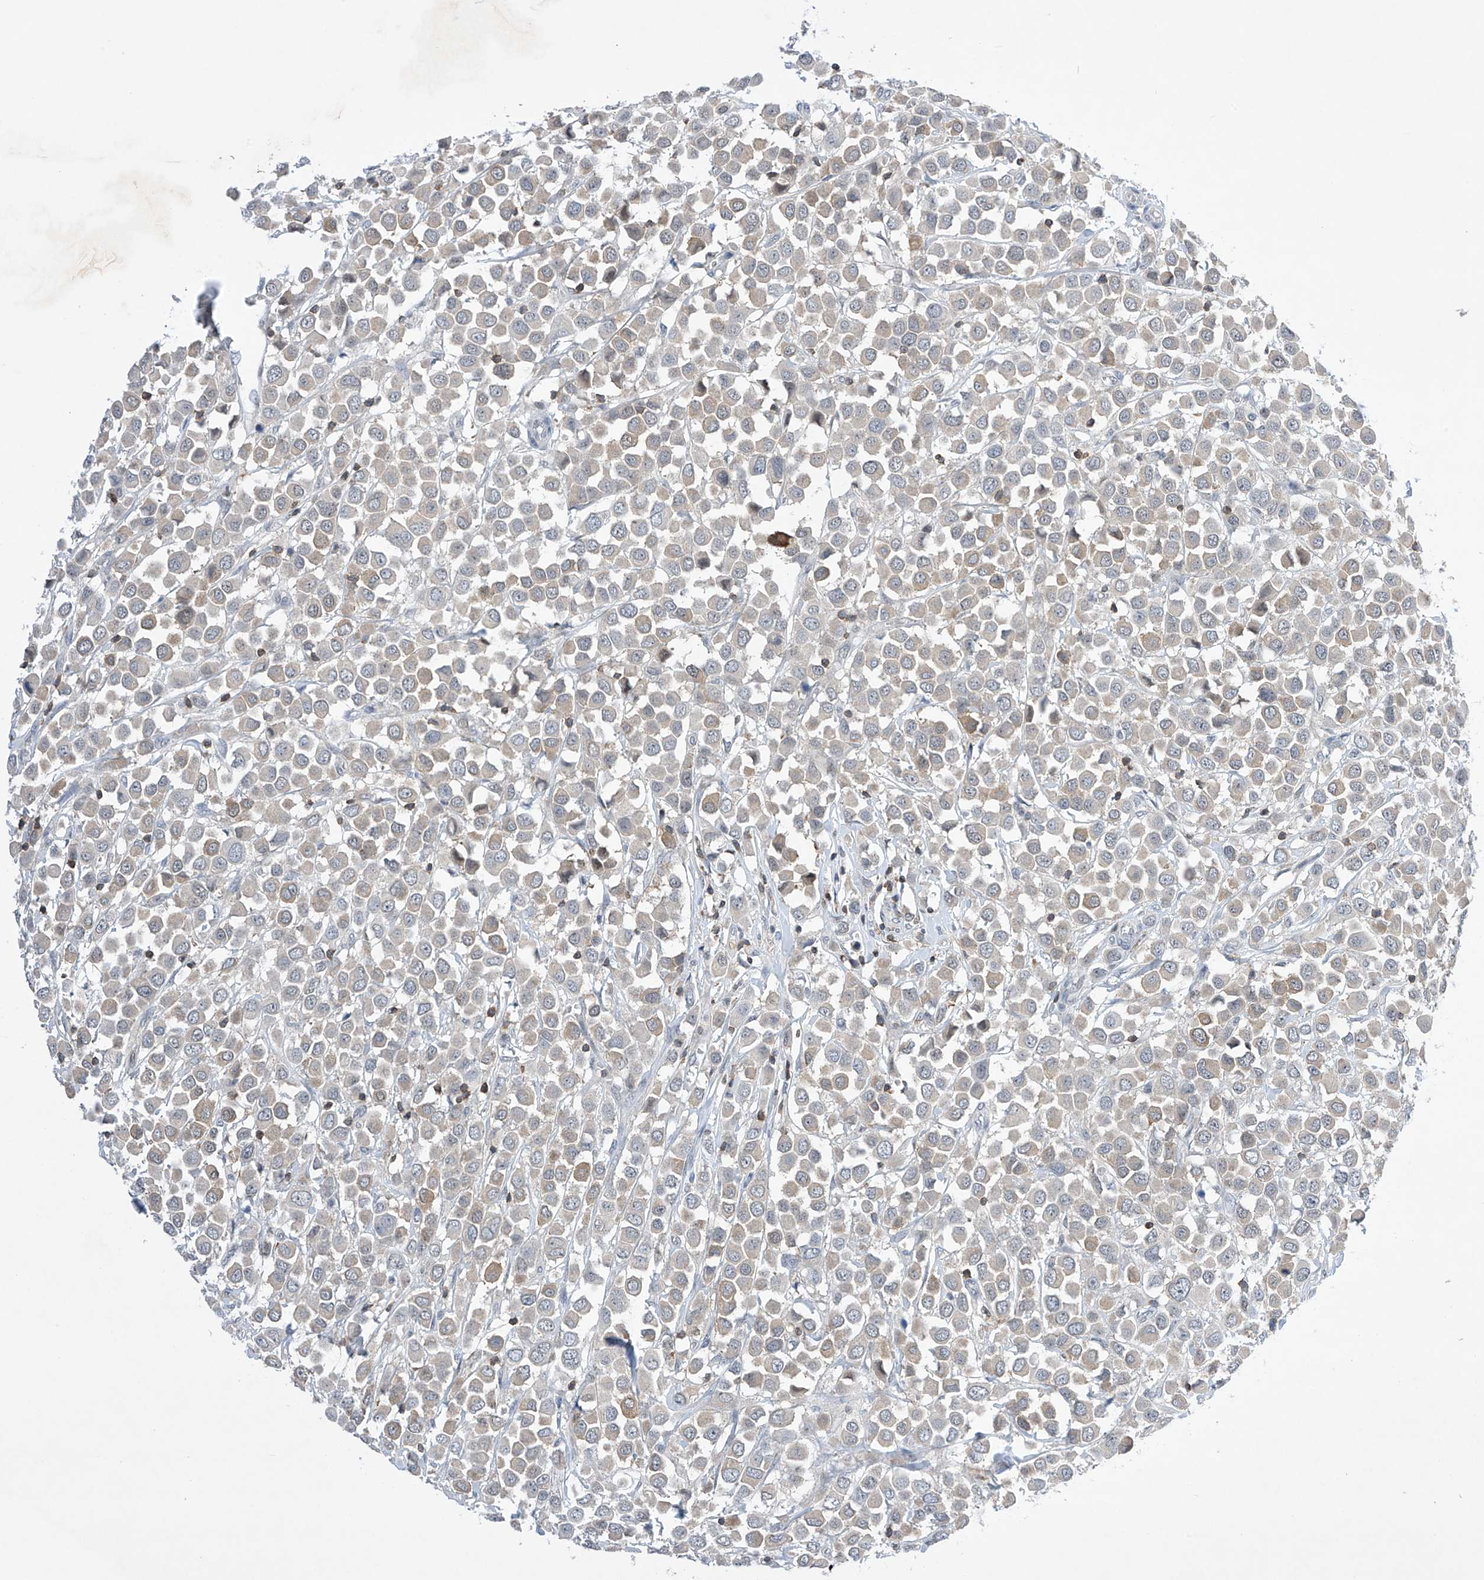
{"staining": {"intensity": "weak", "quantity": "<25%", "location": "cytoplasmic/membranous"}, "tissue": "breast cancer", "cell_type": "Tumor cells", "image_type": "cancer", "snomed": [{"axis": "morphology", "description": "Duct carcinoma"}, {"axis": "topography", "description": "Breast"}], "caption": "Immunohistochemical staining of breast invasive ductal carcinoma demonstrates no significant positivity in tumor cells.", "gene": "MSL3", "patient": {"sex": "female", "age": 61}}